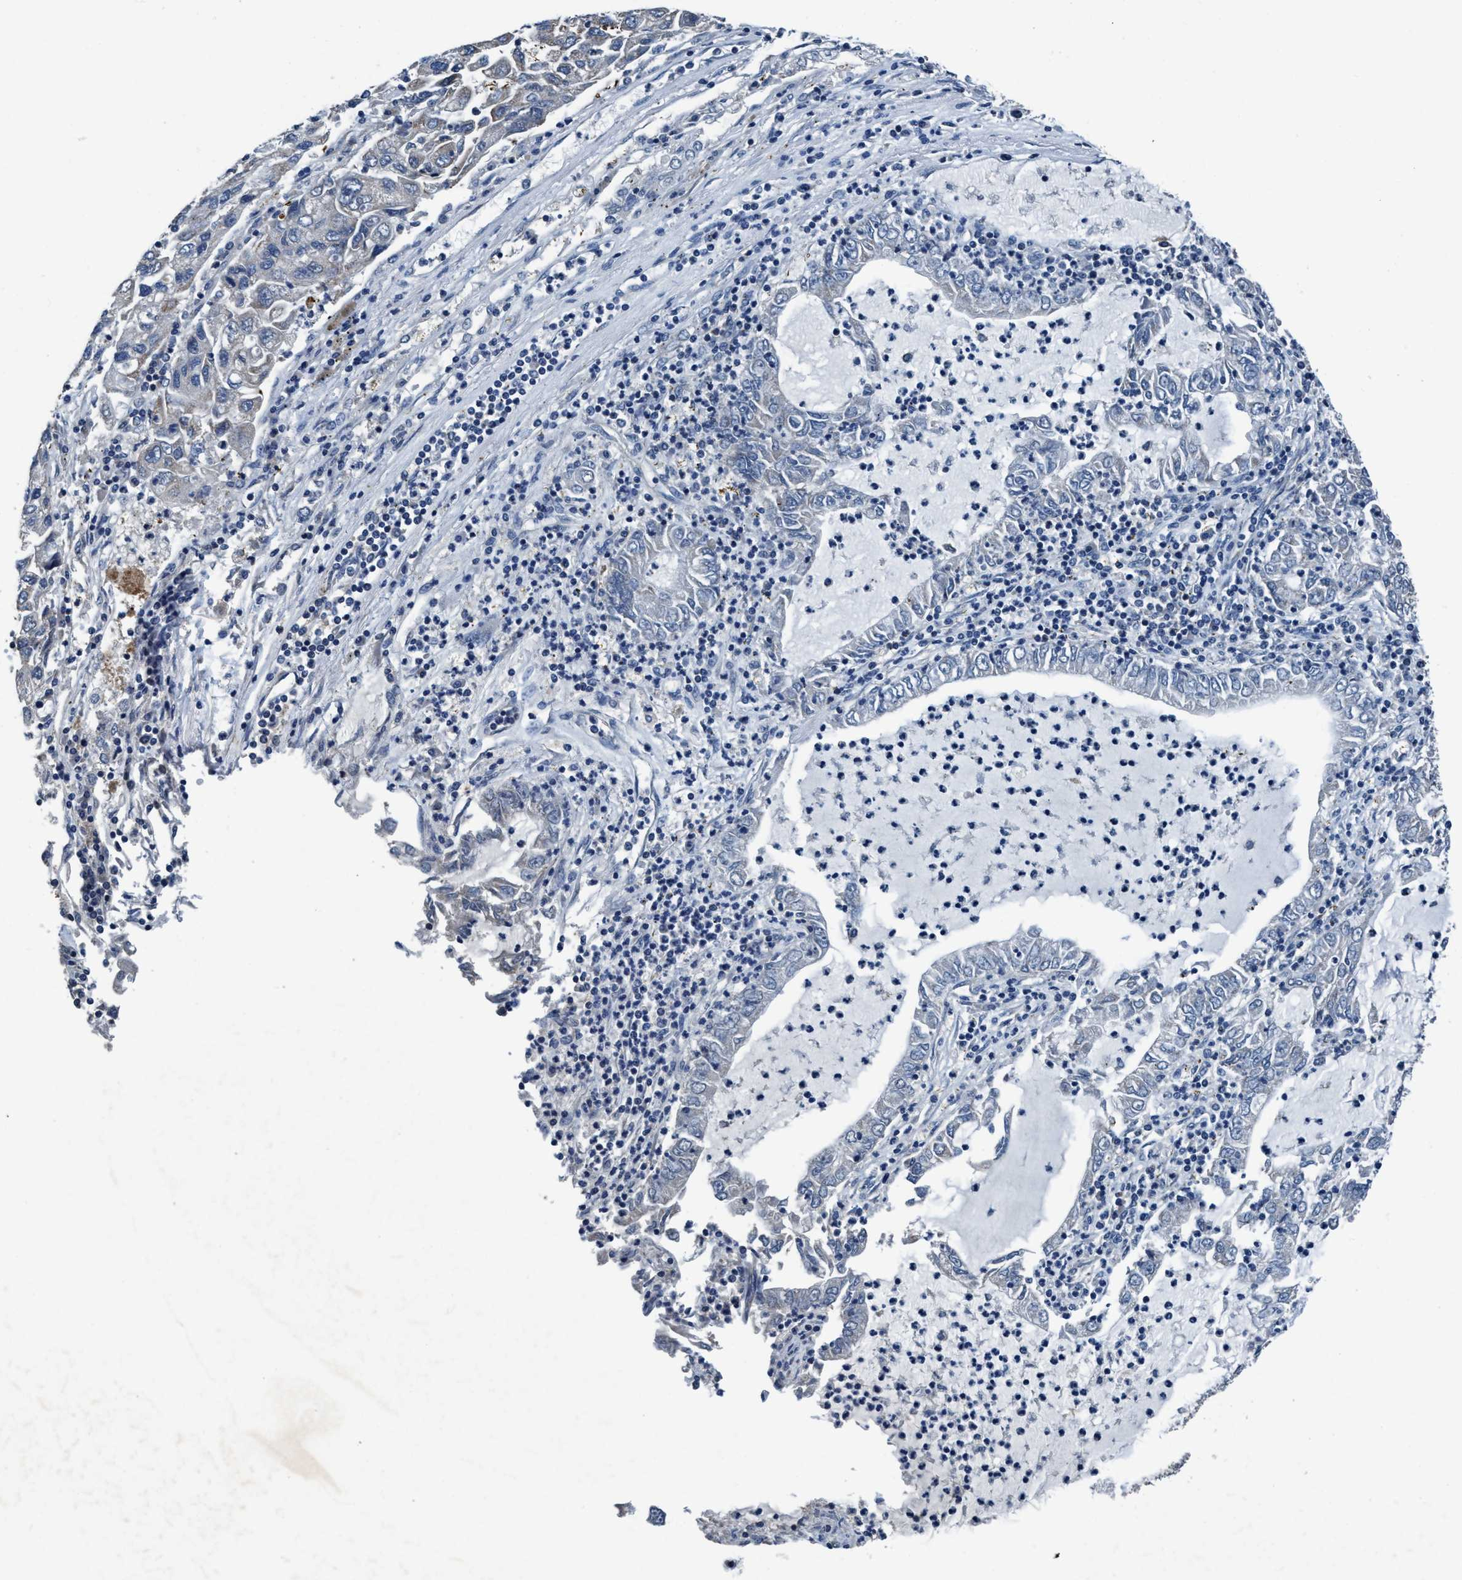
{"staining": {"intensity": "negative", "quantity": "none", "location": "none"}, "tissue": "lung cancer", "cell_type": "Tumor cells", "image_type": "cancer", "snomed": [{"axis": "morphology", "description": "Adenocarcinoma, NOS"}, {"axis": "topography", "description": "Lung"}], "caption": "Lung adenocarcinoma was stained to show a protein in brown. There is no significant staining in tumor cells. (DAB immunohistochemistry (IHC) visualized using brightfield microscopy, high magnification).", "gene": "ANKFN1", "patient": {"sex": "female", "age": 51}}